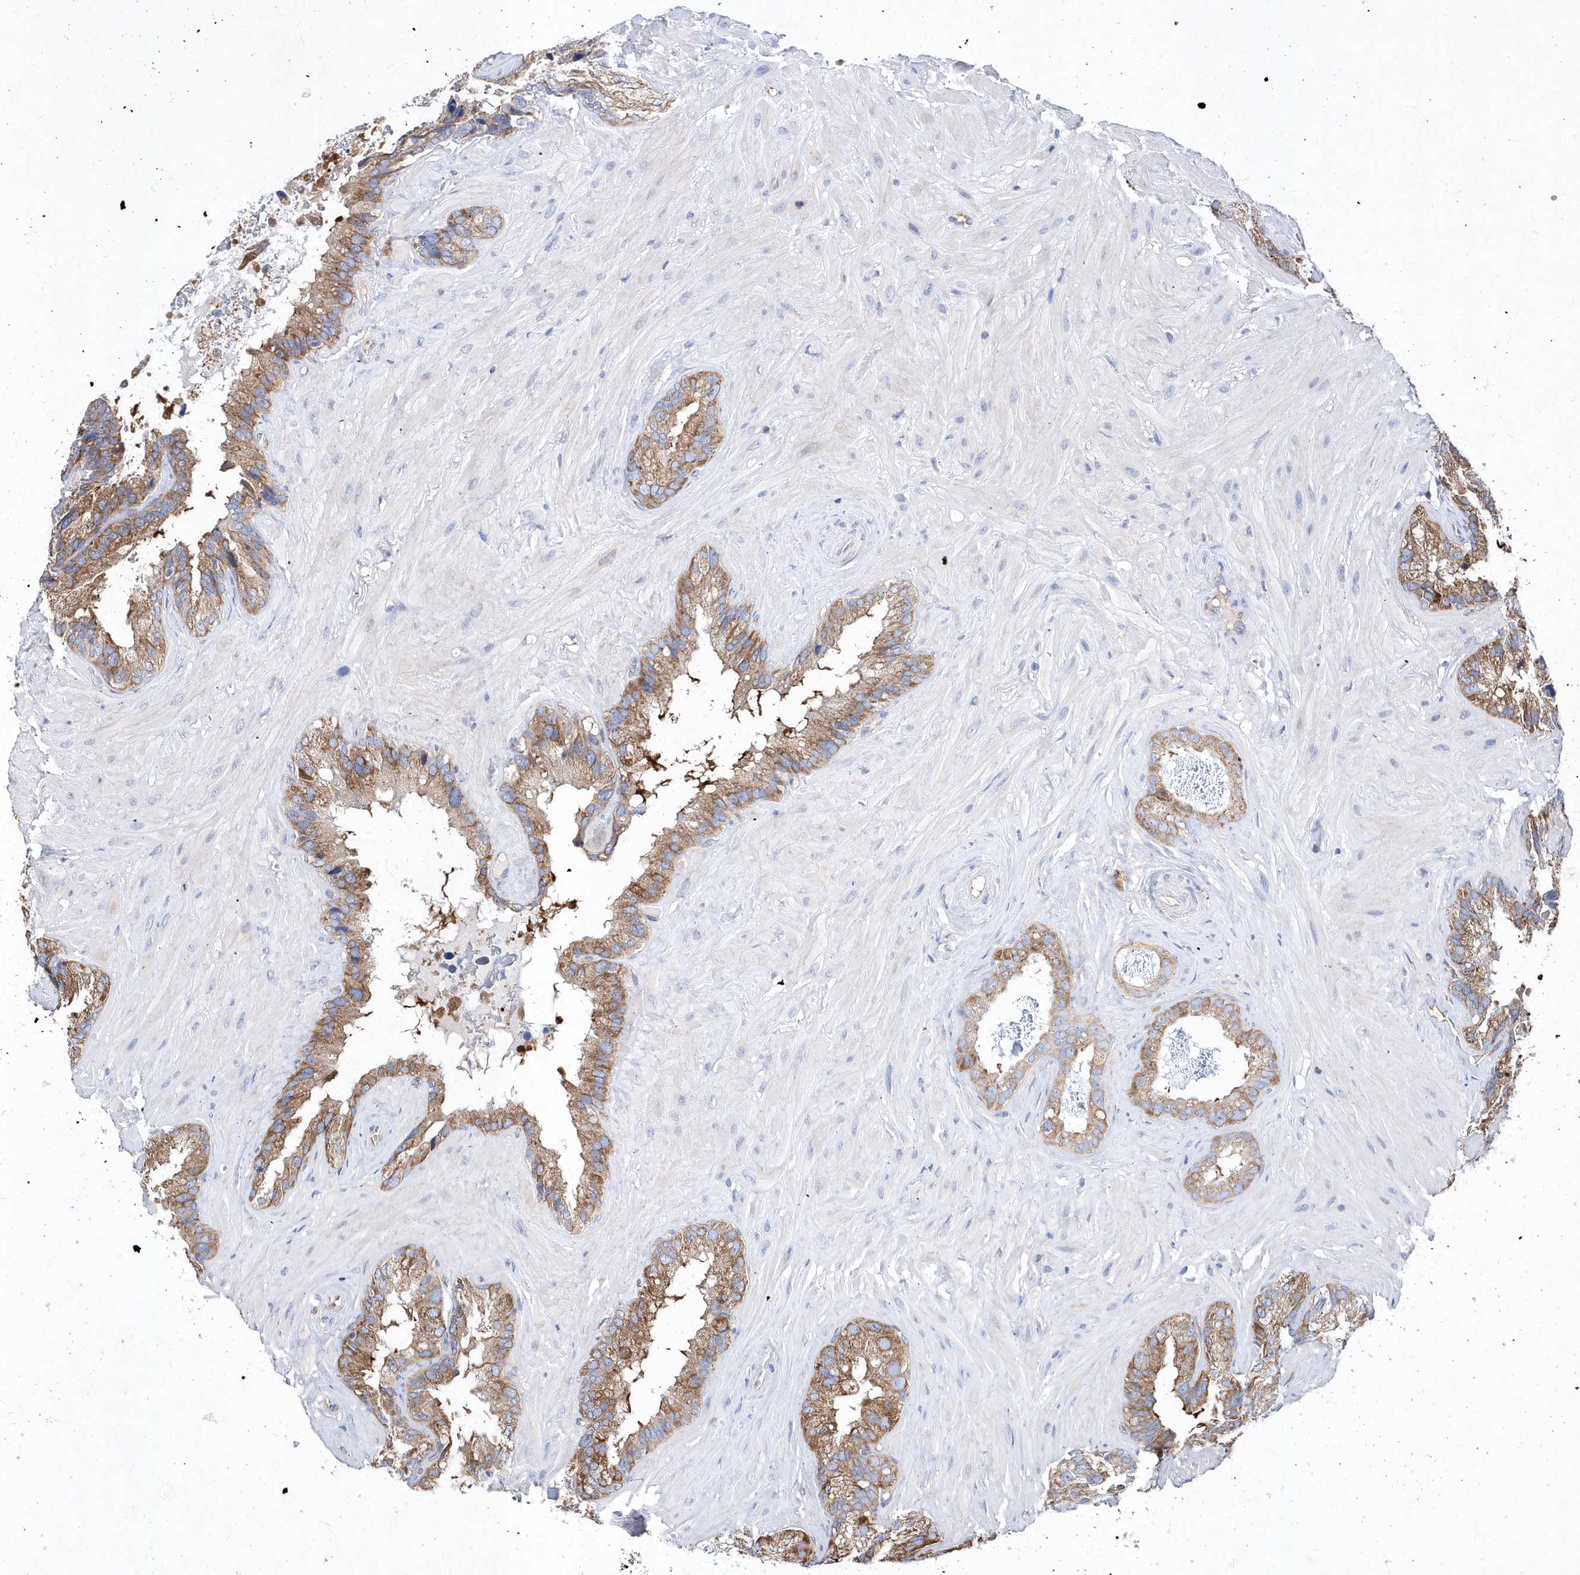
{"staining": {"intensity": "moderate", "quantity": ">75%", "location": "cytoplasmic/membranous"}, "tissue": "seminal vesicle", "cell_type": "Glandular cells", "image_type": "normal", "snomed": [{"axis": "morphology", "description": "Normal tissue, NOS"}, {"axis": "topography", "description": "Prostate"}, {"axis": "topography", "description": "Seminal veicle"}], "caption": "Immunohistochemical staining of unremarkable human seminal vesicle displays >75% levels of moderate cytoplasmic/membranous protein staining in about >75% of glandular cells. Immunohistochemistry stains the protein in brown and the nuclei are stained blue.", "gene": "JKAMP", "patient": {"sex": "male", "age": 68}}